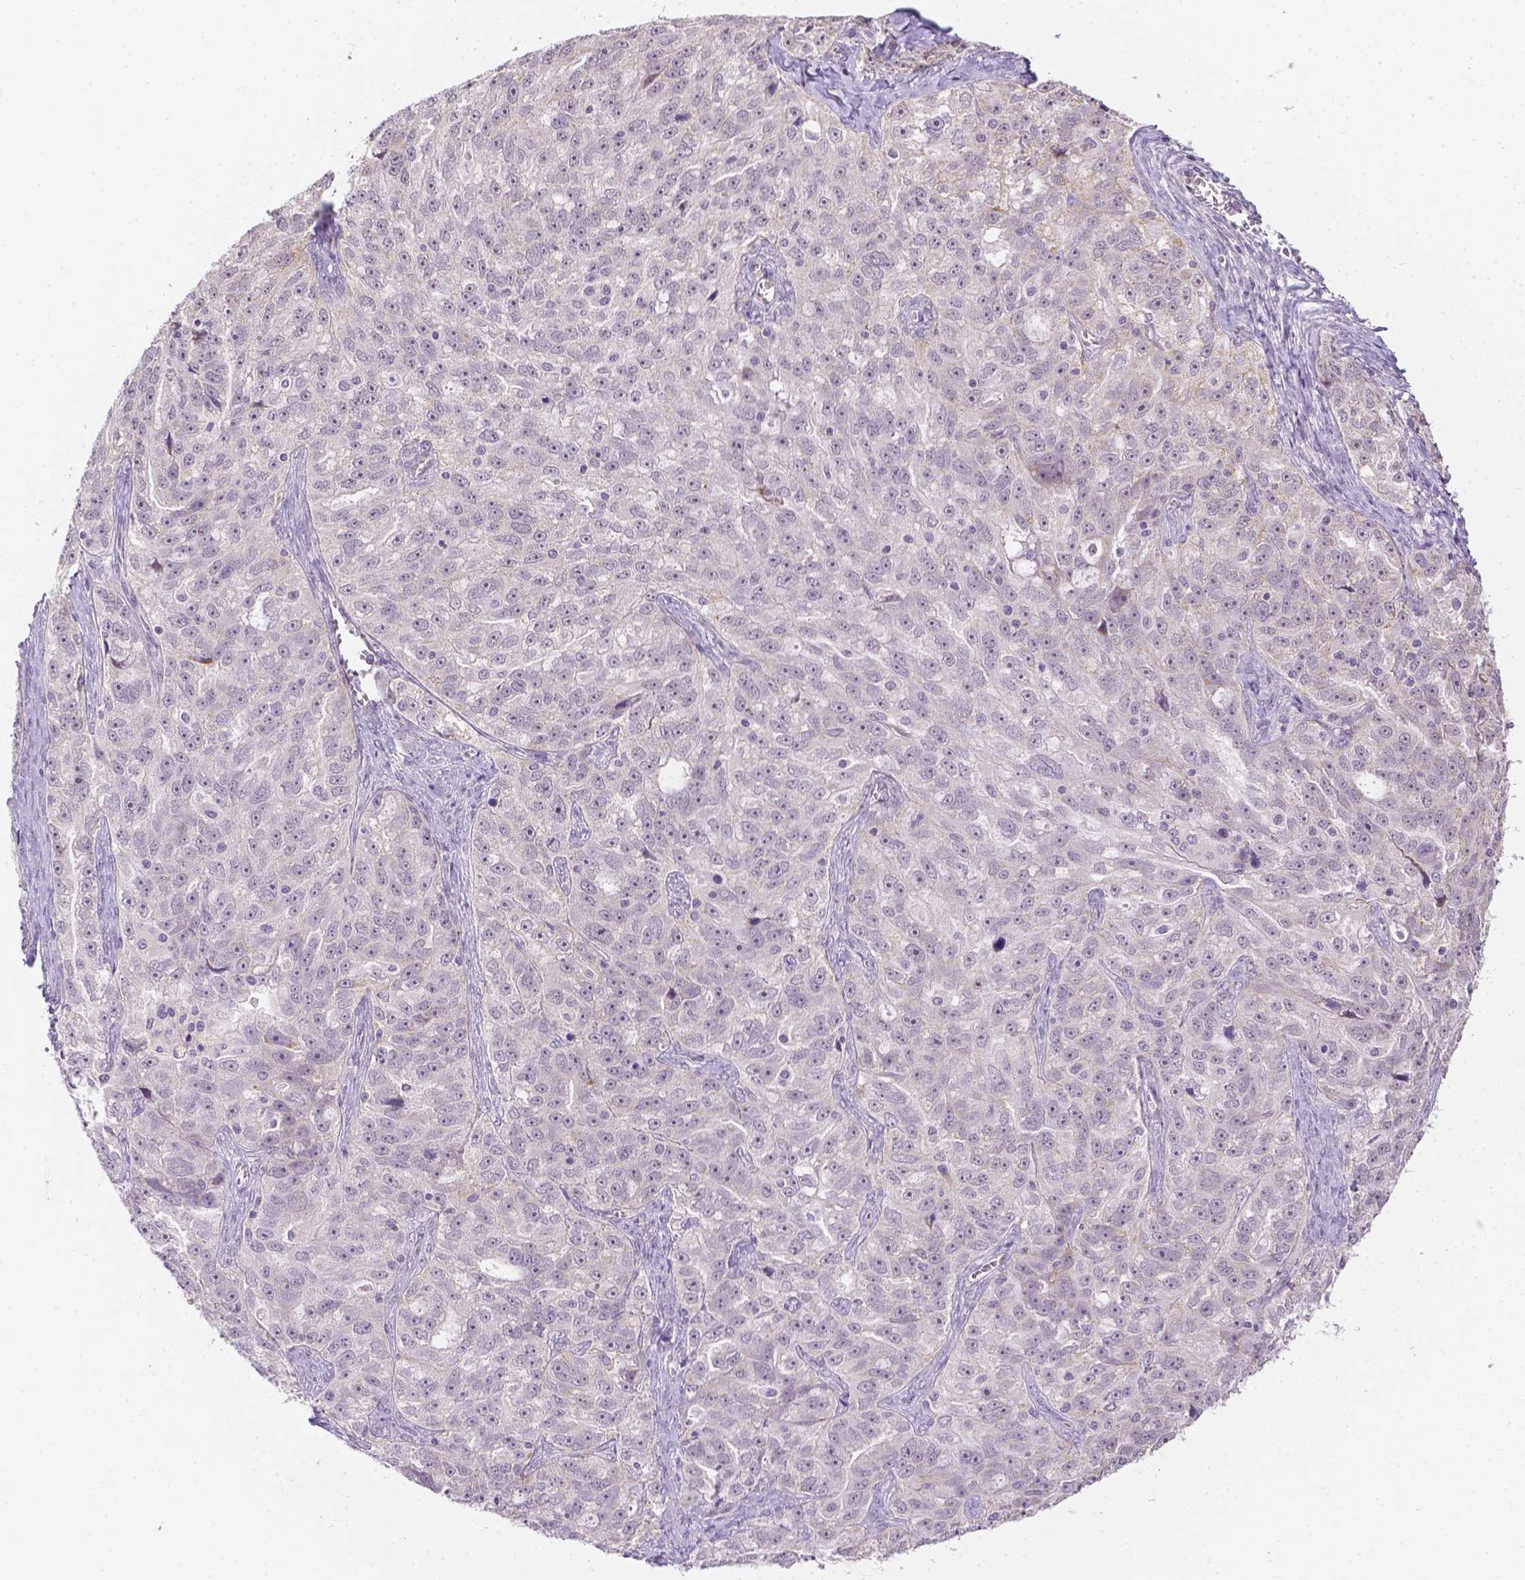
{"staining": {"intensity": "negative", "quantity": "none", "location": "none"}, "tissue": "ovarian cancer", "cell_type": "Tumor cells", "image_type": "cancer", "snomed": [{"axis": "morphology", "description": "Cystadenocarcinoma, serous, NOS"}, {"axis": "topography", "description": "Ovary"}], "caption": "The histopathology image reveals no staining of tumor cells in ovarian serous cystadenocarcinoma.", "gene": "ZNF280B", "patient": {"sex": "female", "age": 51}}